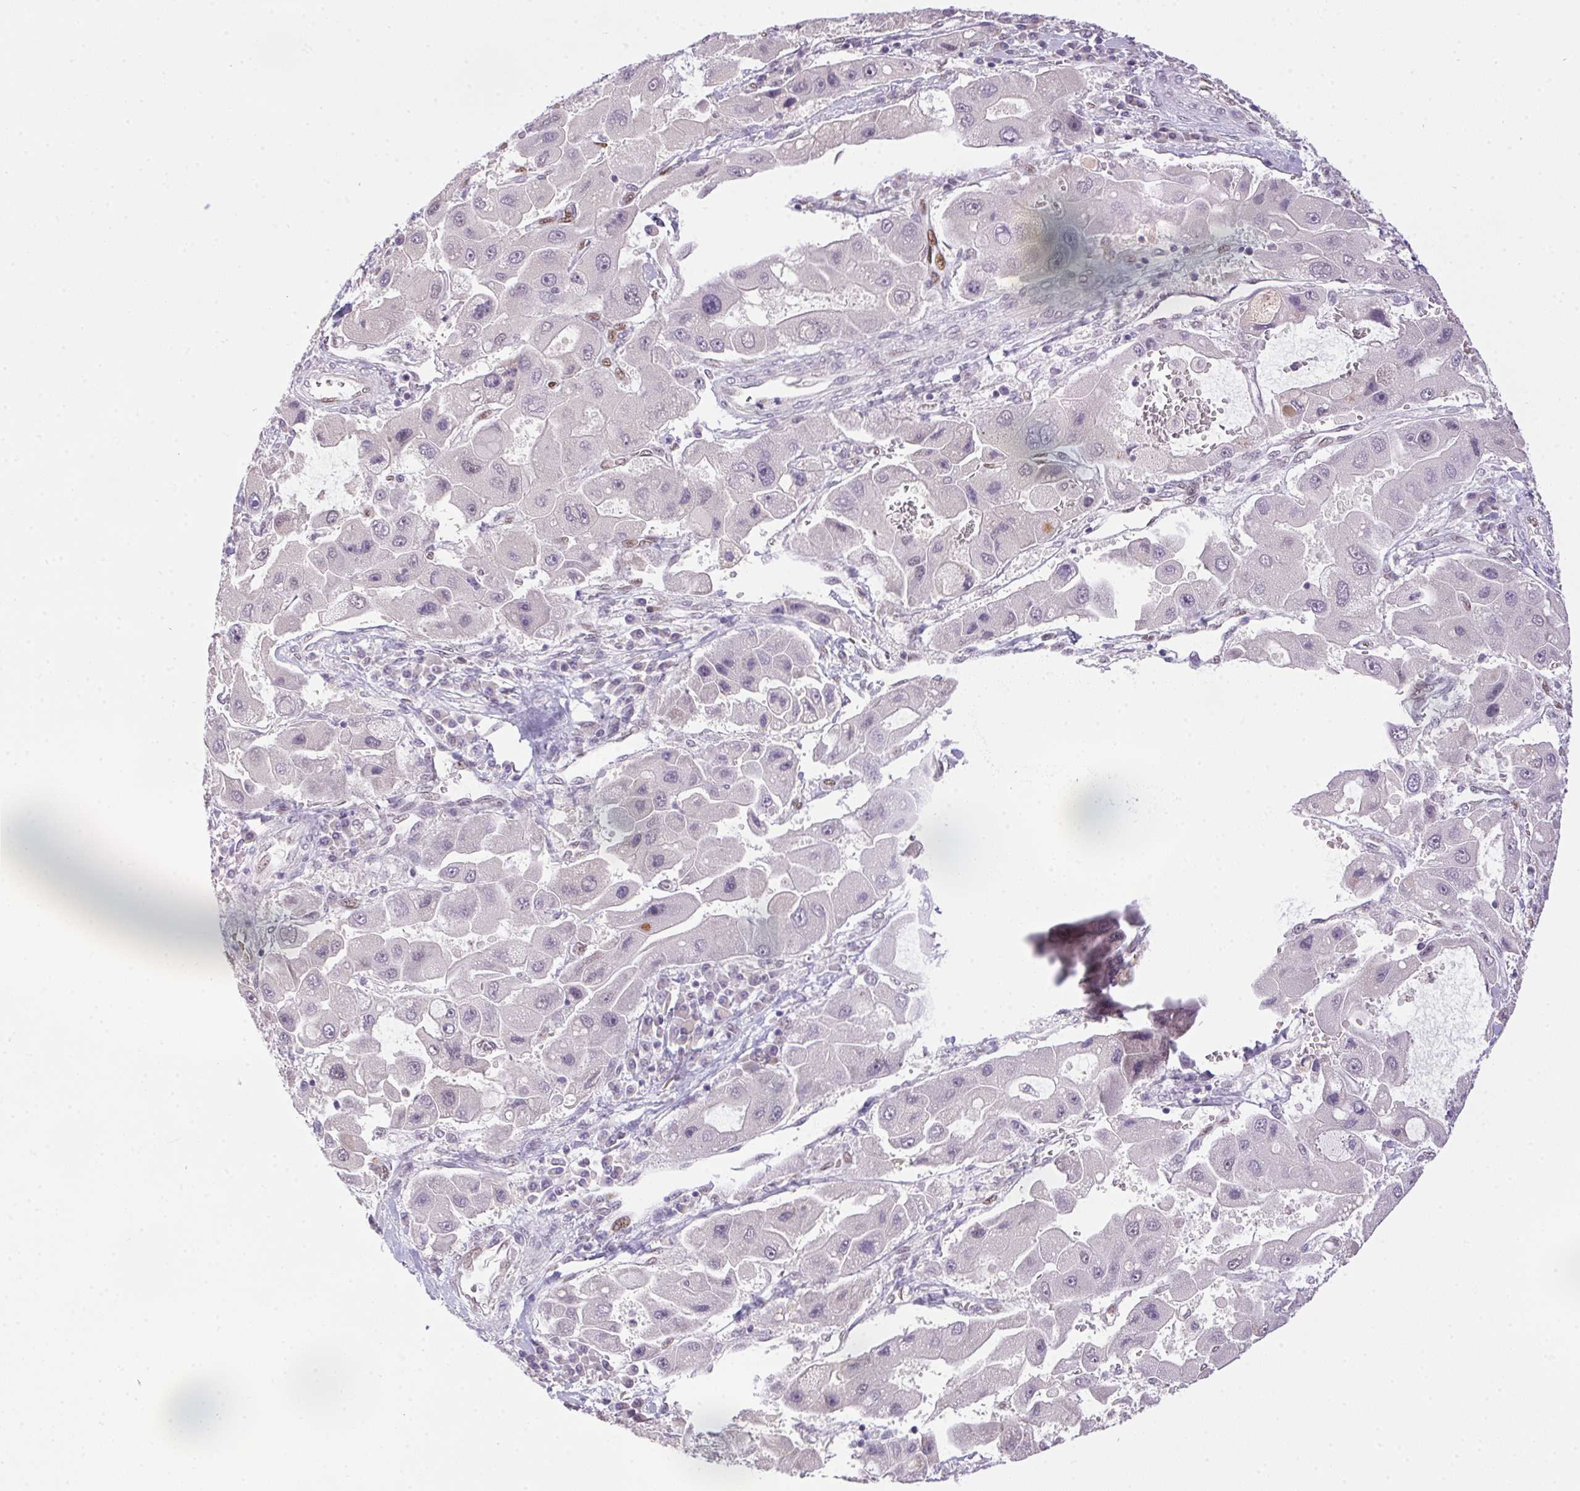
{"staining": {"intensity": "negative", "quantity": "none", "location": "none"}, "tissue": "liver cancer", "cell_type": "Tumor cells", "image_type": "cancer", "snomed": [{"axis": "morphology", "description": "Carcinoma, Hepatocellular, NOS"}, {"axis": "topography", "description": "Liver"}], "caption": "Immunohistochemistry (IHC) of hepatocellular carcinoma (liver) exhibits no staining in tumor cells. Brightfield microscopy of IHC stained with DAB (3,3'-diaminobenzidine) (brown) and hematoxylin (blue), captured at high magnification.", "gene": "SP9", "patient": {"sex": "male", "age": 24}}